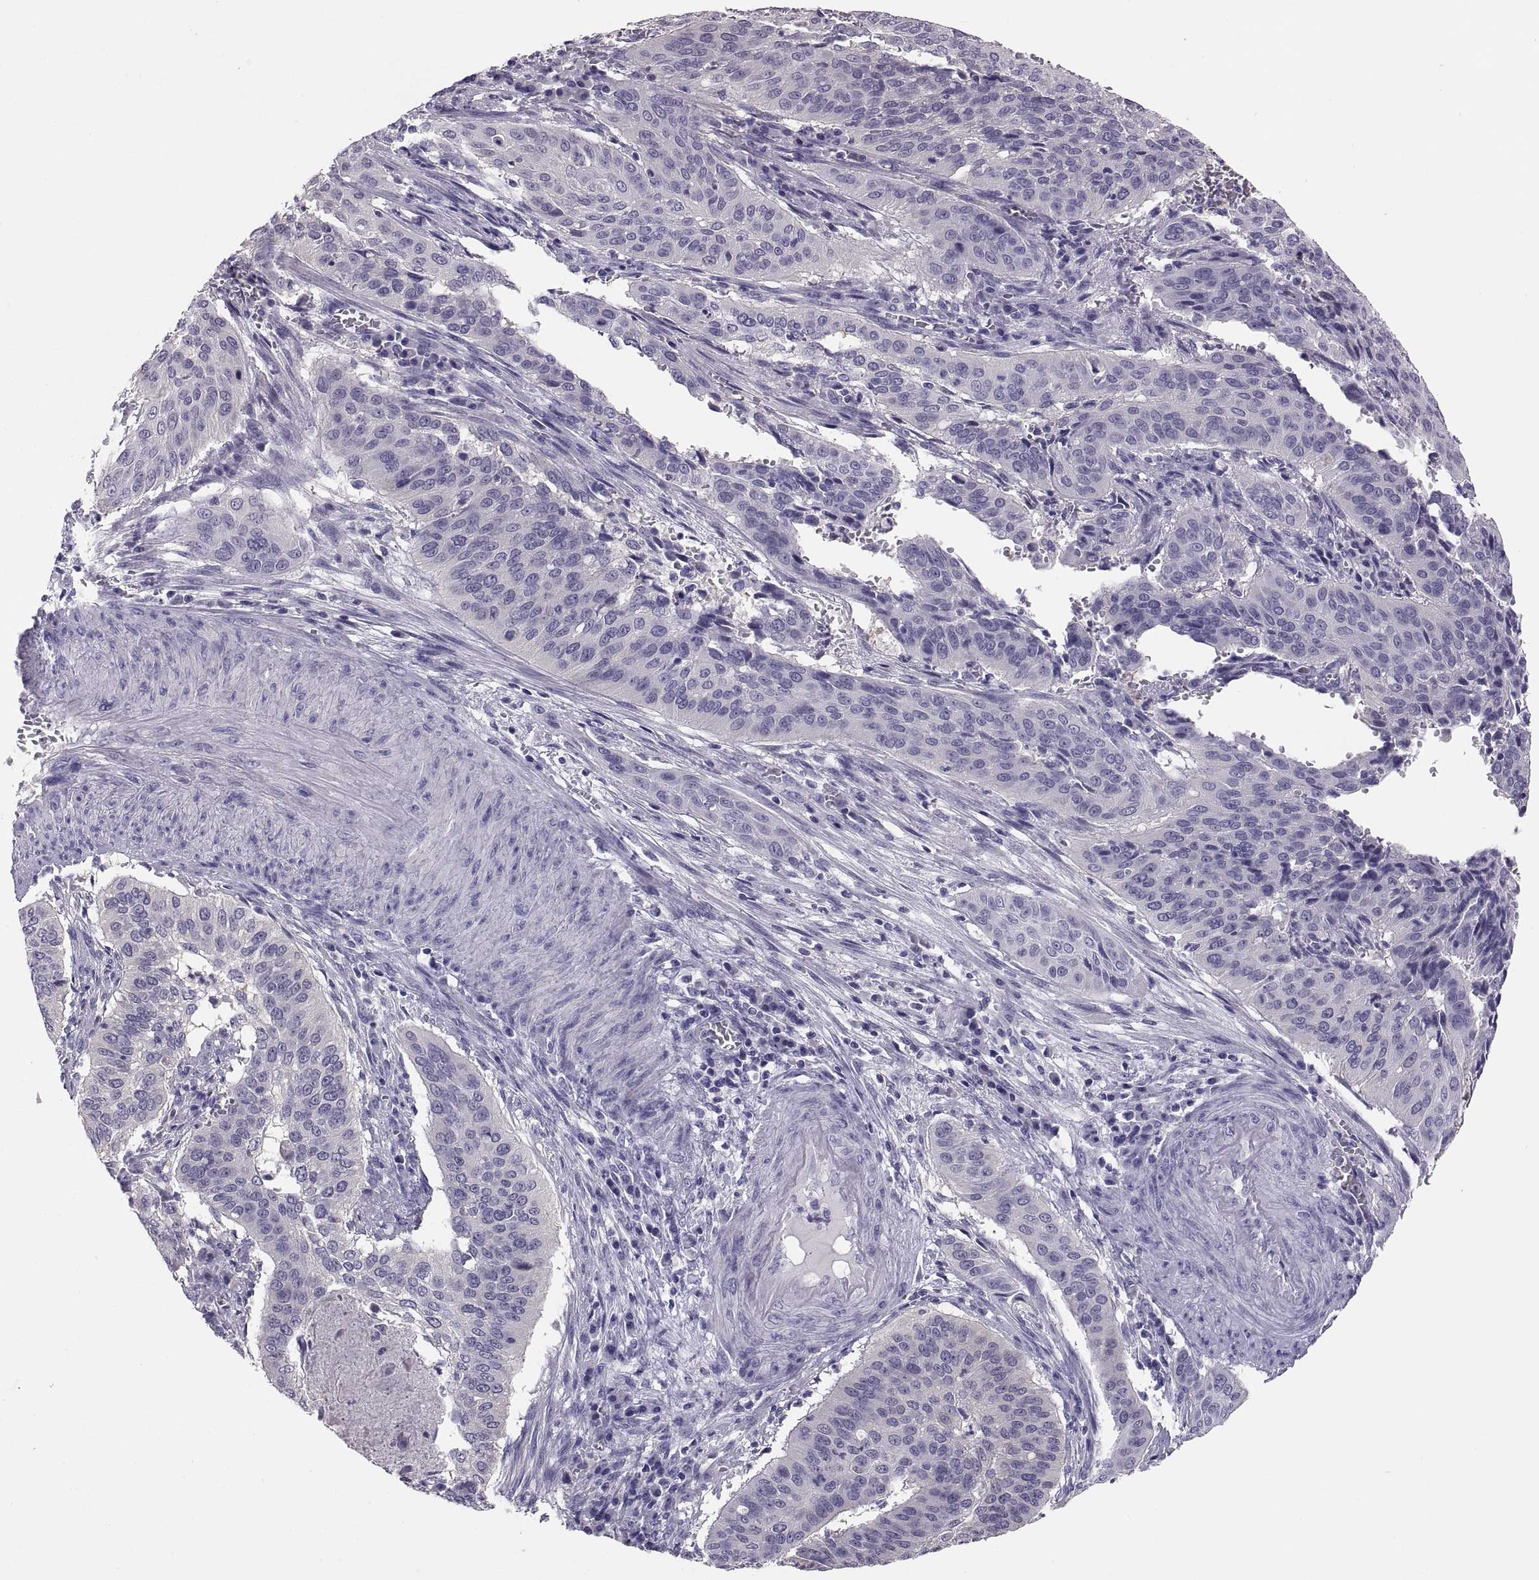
{"staining": {"intensity": "negative", "quantity": "none", "location": "none"}, "tissue": "cervical cancer", "cell_type": "Tumor cells", "image_type": "cancer", "snomed": [{"axis": "morphology", "description": "Squamous cell carcinoma, NOS"}, {"axis": "topography", "description": "Cervix"}], "caption": "A high-resolution image shows IHC staining of cervical cancer, which exhibits no significant positivity in tumor cells. Nuclei are stained in blue.", "gene": "STRC", "patient": {"sex": "female", "age": 39}}